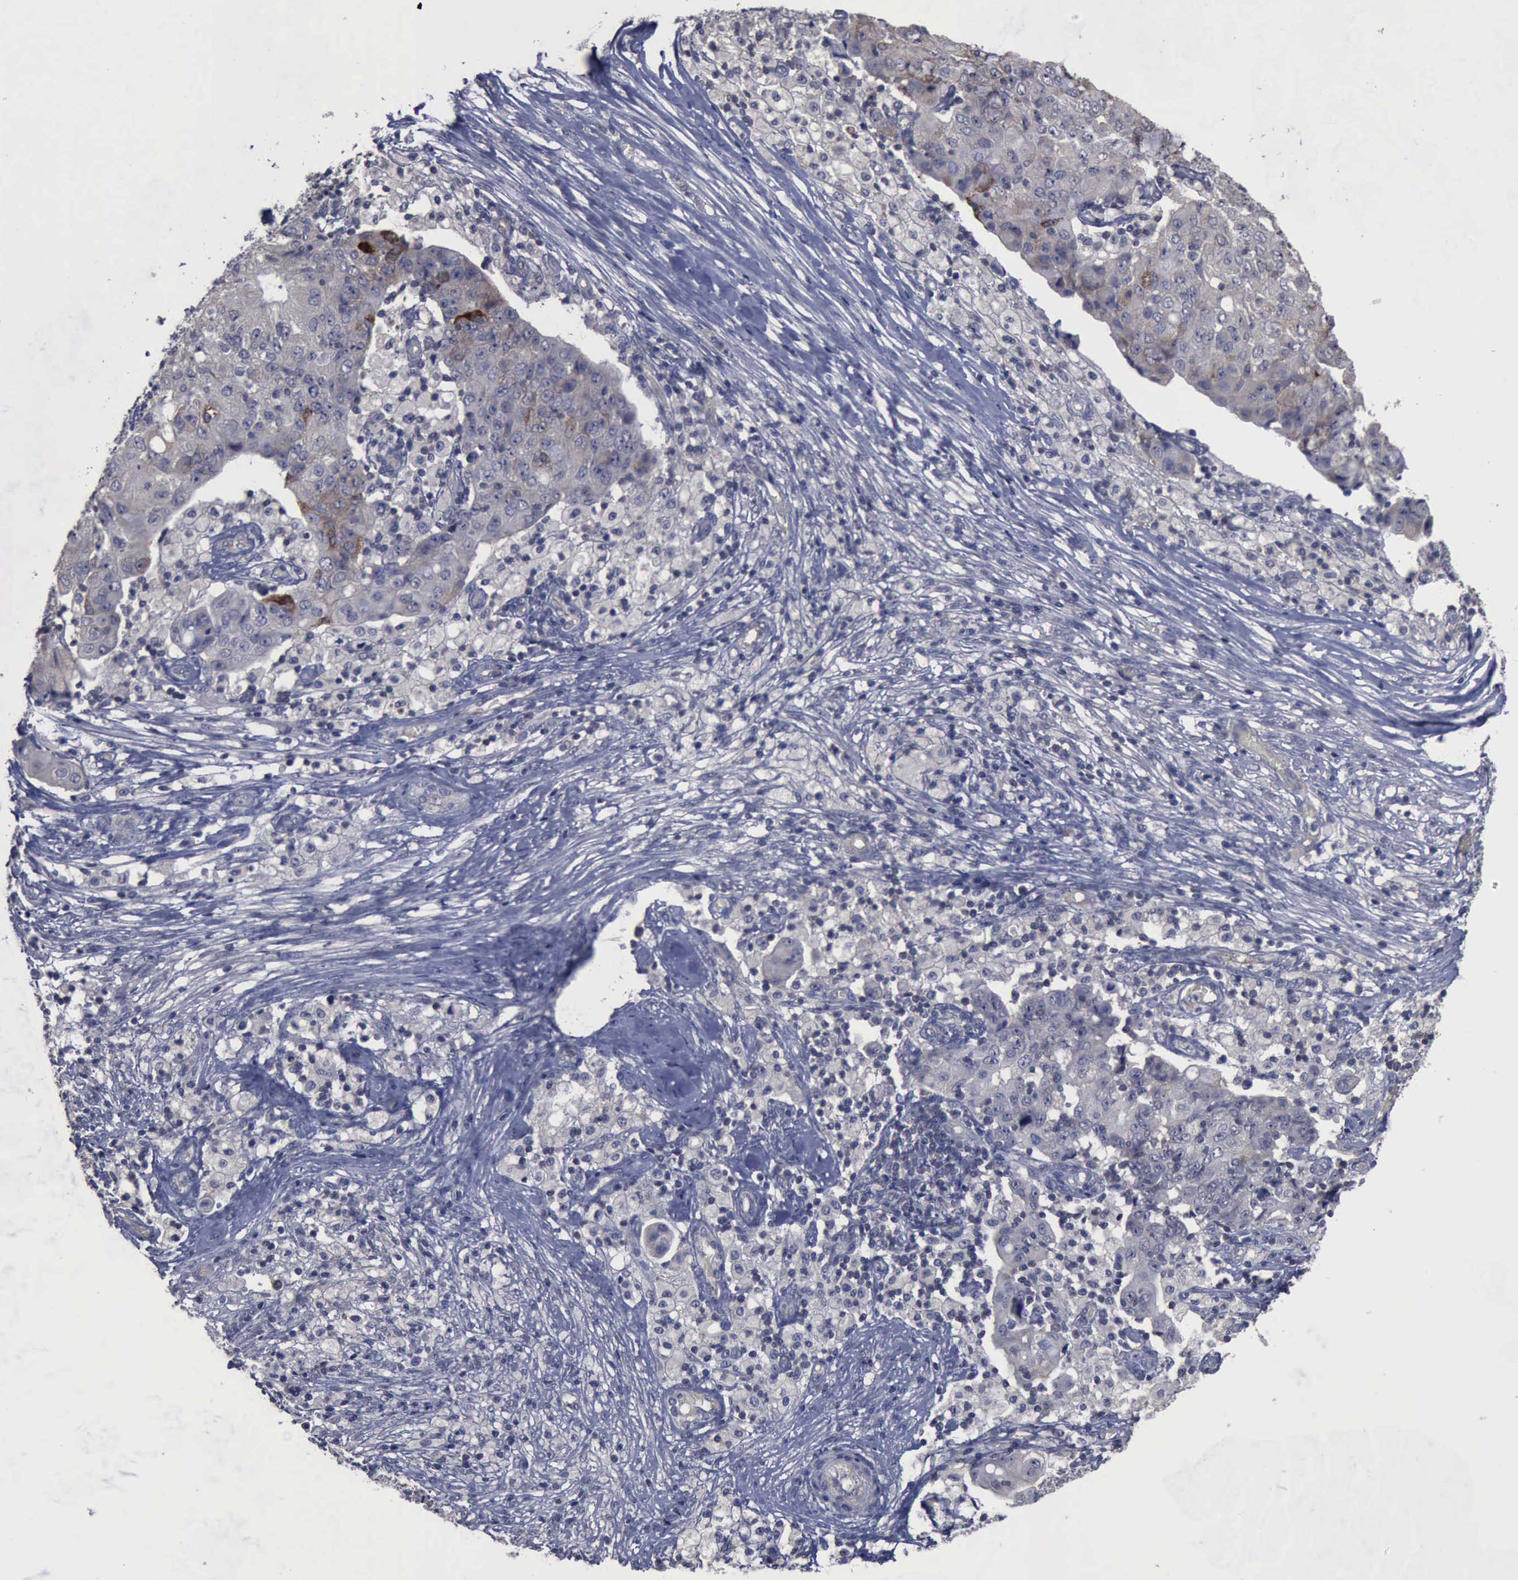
{"staining": {"intensity": "negative", "quantity": "none", "location": "none"}, "tissue": "ovarian cancer", "cell_type": "Tumor cells", "image_type": "cancer", "snomed": [{"axis": "morphology", "description": "Carcinoma, endometroid"}, {"axis": "topography", "description": "Ovary"}], "caption": "There is no significant positivity in tumor cells of ovarian endometroid carcinoma.", "gene": "CRKL", "patient": {"sex": "female", "age": 42}}